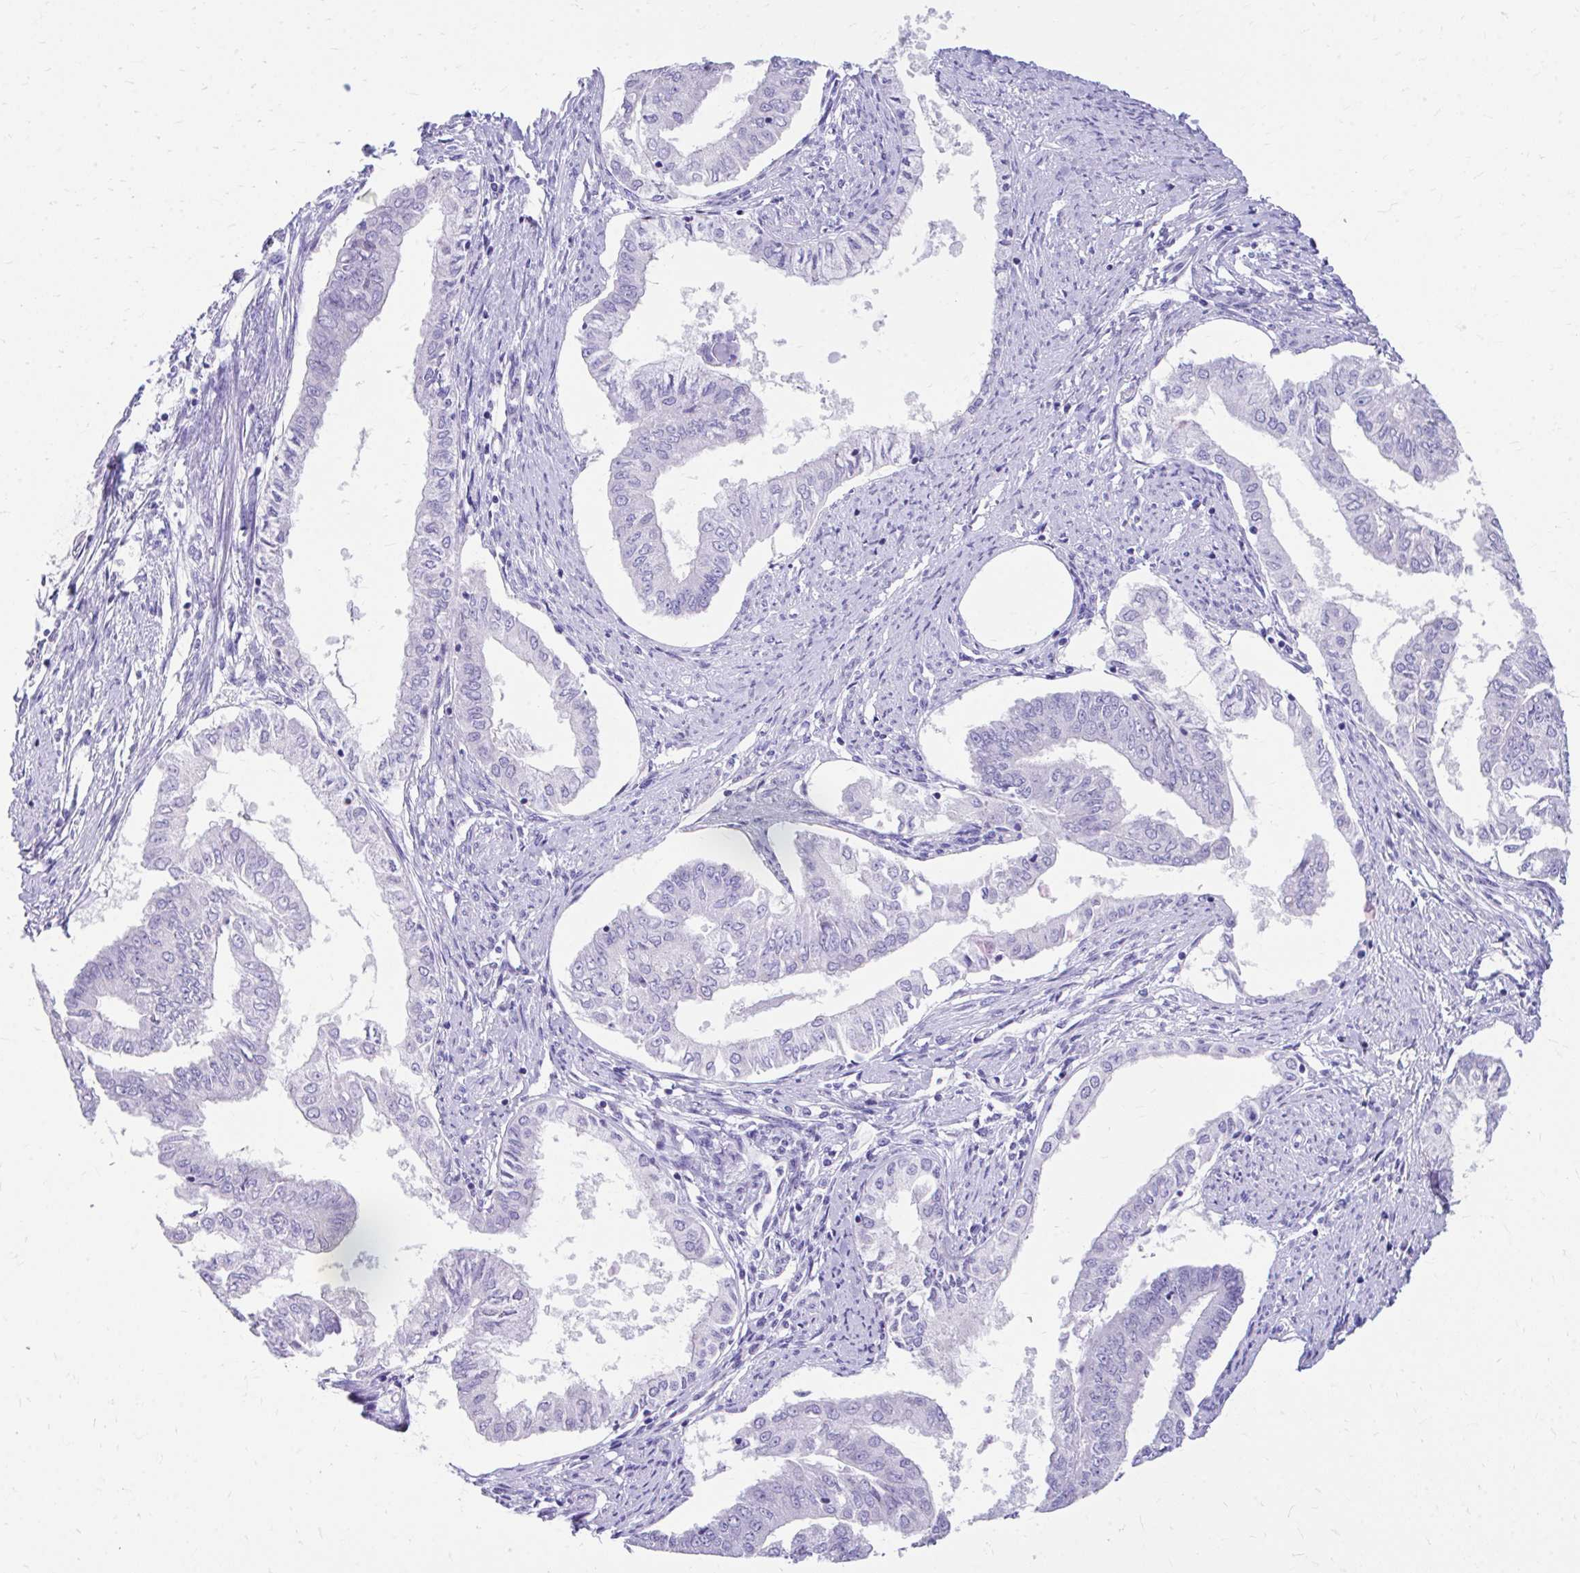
{"staining": {"intensity": "negative", "quantity": "none", "location": "none"}, "tissue": "endometrial cancer", "cell_type": "Tumor cells", "image_type": "cancer", "snomed": [{"axis": "morphology", "description": "Adenocarcinoma, NOS"}, {"axis": "topography", "description": "Endometrium"}], "caption": "This is an immunohistochemistry (IHC) histopathology image of human endometrial adenocarcinoma. There is no expression in tumor cells.", "gene": "KRIT1", "patient": {"sex": "female", "age": 76}}